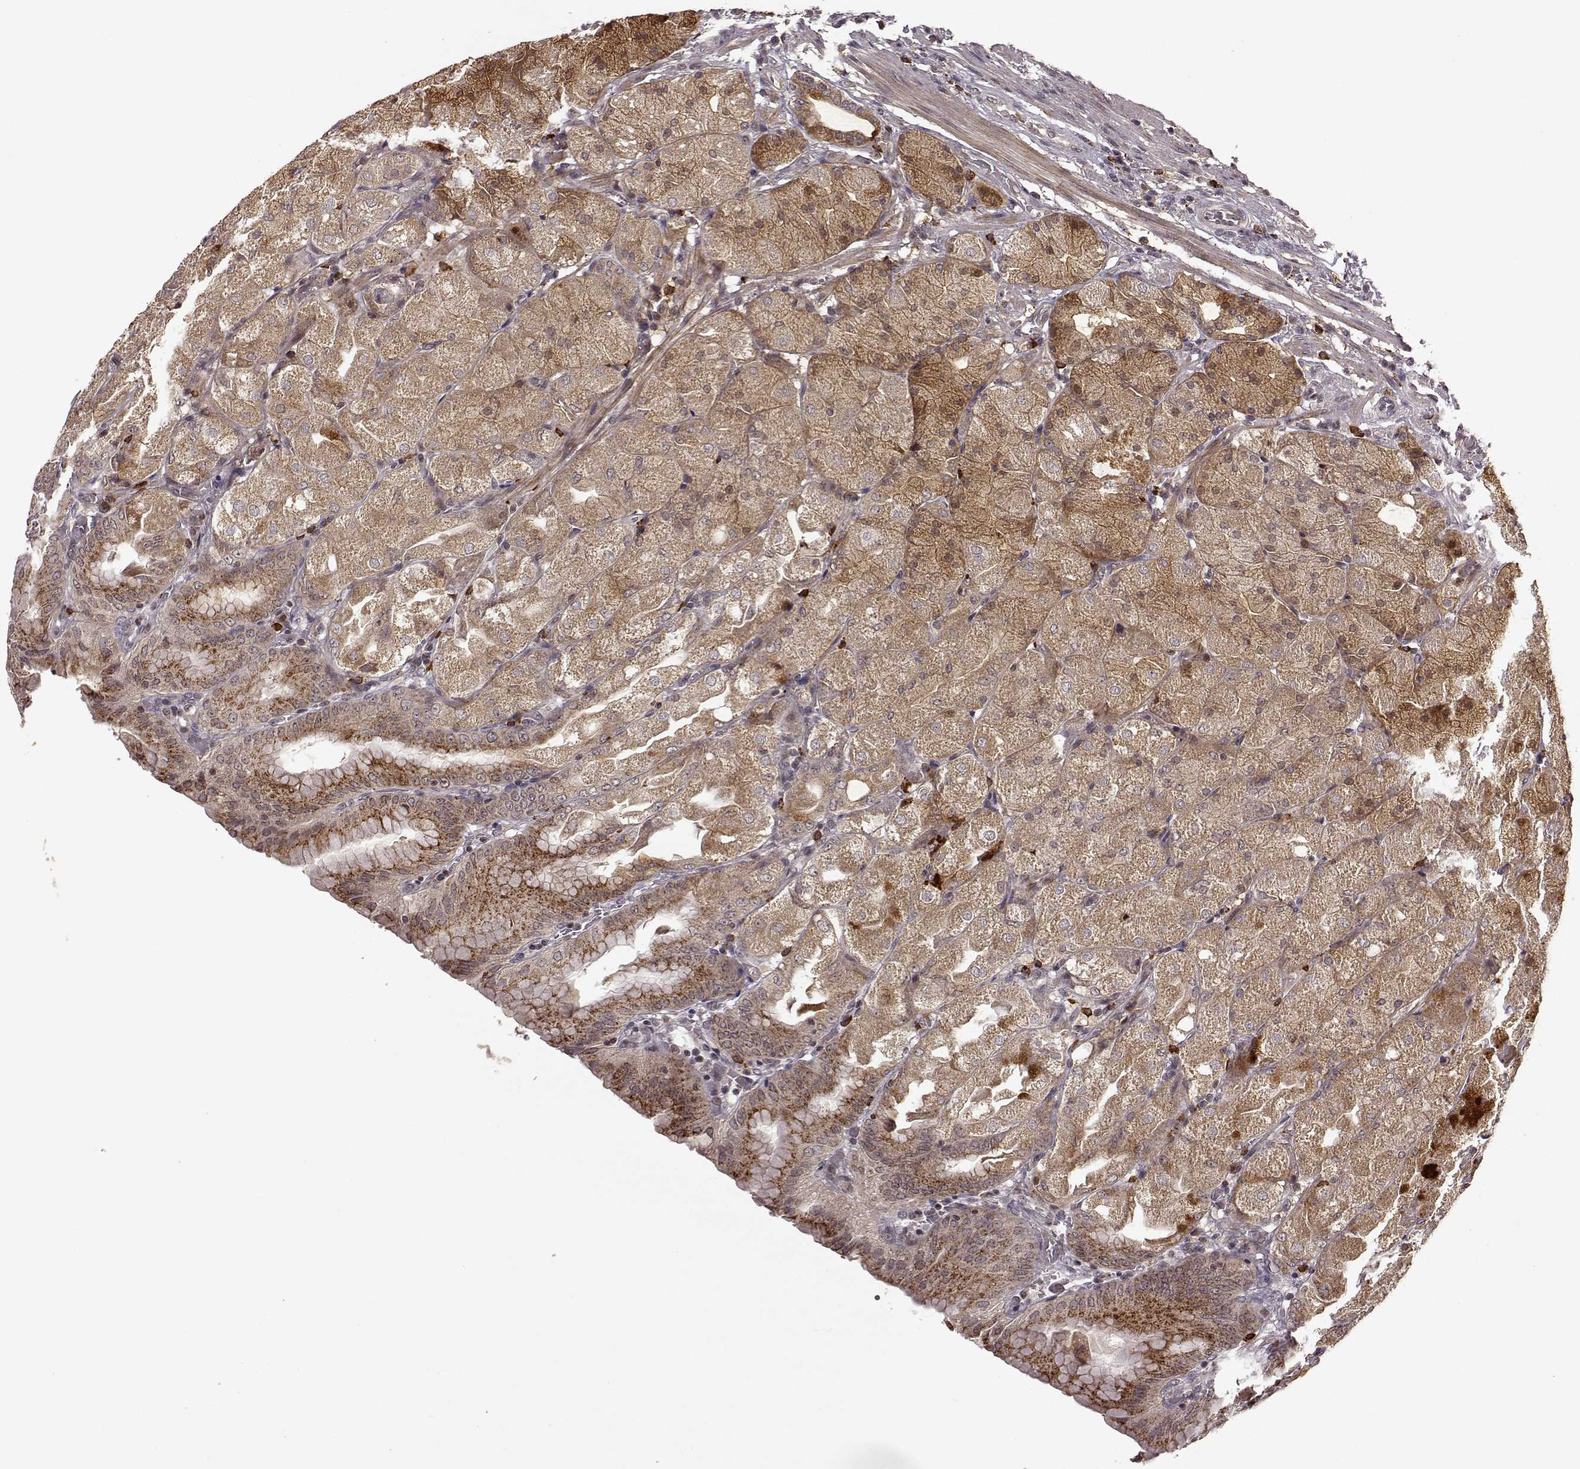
{"staining": {"intensity": "moderate", "quantity": "25%-75%", "location": "cytoplasmic/membranous"}, "tissue": "stomach", "cell_type": "Glandular cells", "image_type": "normal", "snomed": [{"axis": "morphology", "description": "Normal tissue, NOS"}, {"axis": "topography", "description": "Stomach, upper"}, {"axis": "topography", "description": "Stomach"}, {"axis": "topography", "description": "Stomach, lower"}], "caption": "Glandular cells reveal medium levels of moderate cytoplasmic/membranous positivity in about 25%-75% of cells in normal human stomach. (Brightfield microscopy of DAB IHC at high magnification).", "gene": "TRMU", "patient": {"sex": "male", "age": 62}}